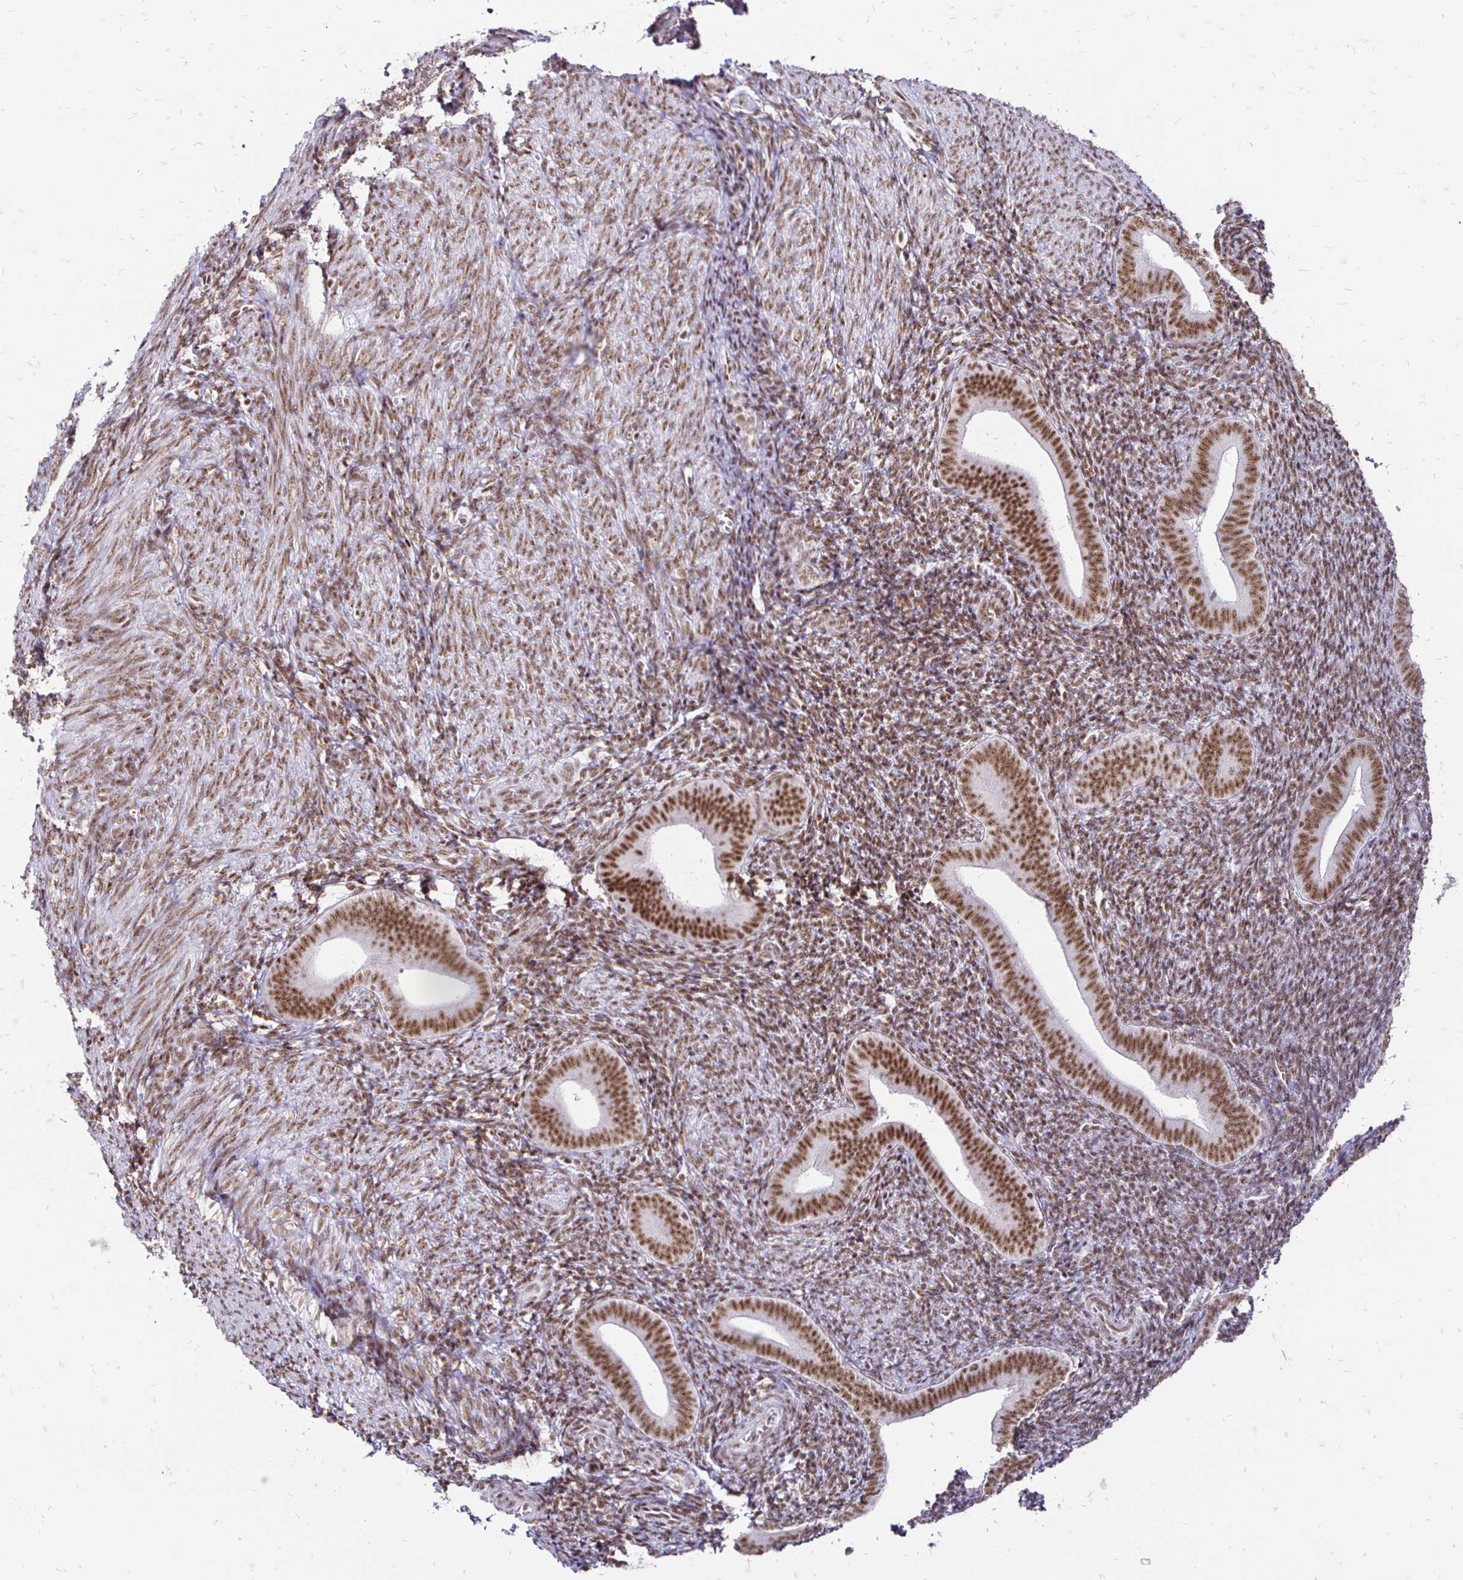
{"staining": {"intensity": "weak", "quantity": "25%-75%", "location": "nuclear"}, "tissue": "endometrium", "cell_type": "Cells in endometrial stroma", "image_type": "normal", "snomed": [{"axis": "morphology", "description": "Normal tissue, NOS"}, {"axis": "topography", "description": "Endometrium"}], "caption": "The photomicrograph reveals staining of unremarkable endometrium, revealing weak nuclear protein expression (brown color) within cells in endometrial stroma.", "gene": "SIN3A", "patient": {"sex": "female", "age": 25}}